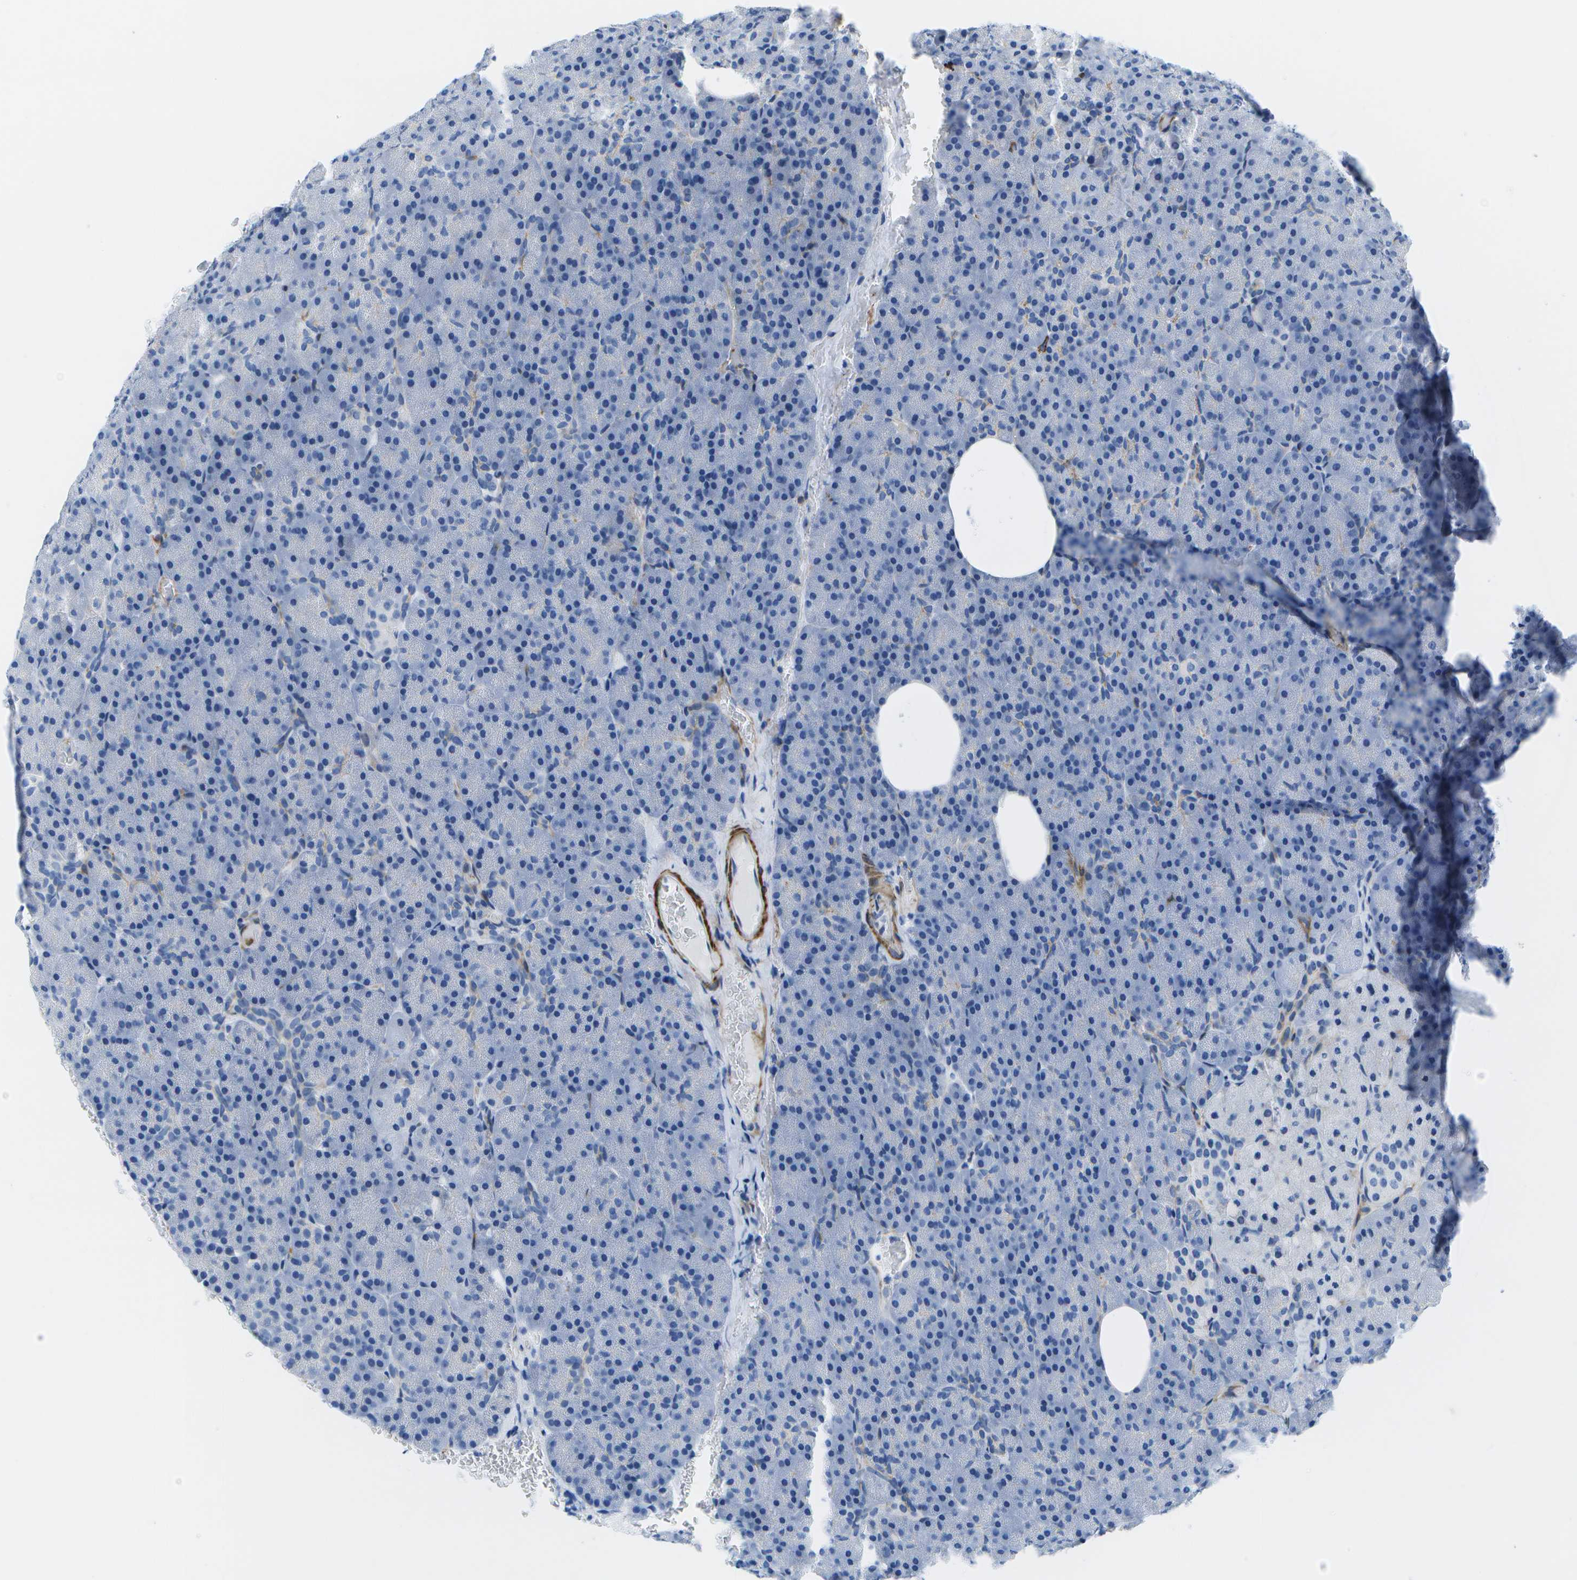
{"staining": {"intensity": "negative", "quantity": "none", "location": "none"}, "tissue": "pancreas", "cell_type": "Exocrine glandular cells", "image_type": "normal", "snomed": [{"axis": "morphology", "description": "Normal tissue, NOS"}, {"axis": "topography", "description": "Pancreas"}], "caption": "Protein analysis of benign pancreas shows no significant staining in exocrine glandular cells. (IHC, brightfield microscopy, high magnification).", "gene": "ADGRG6", "patient": {"sex": "female", "age": 35}}